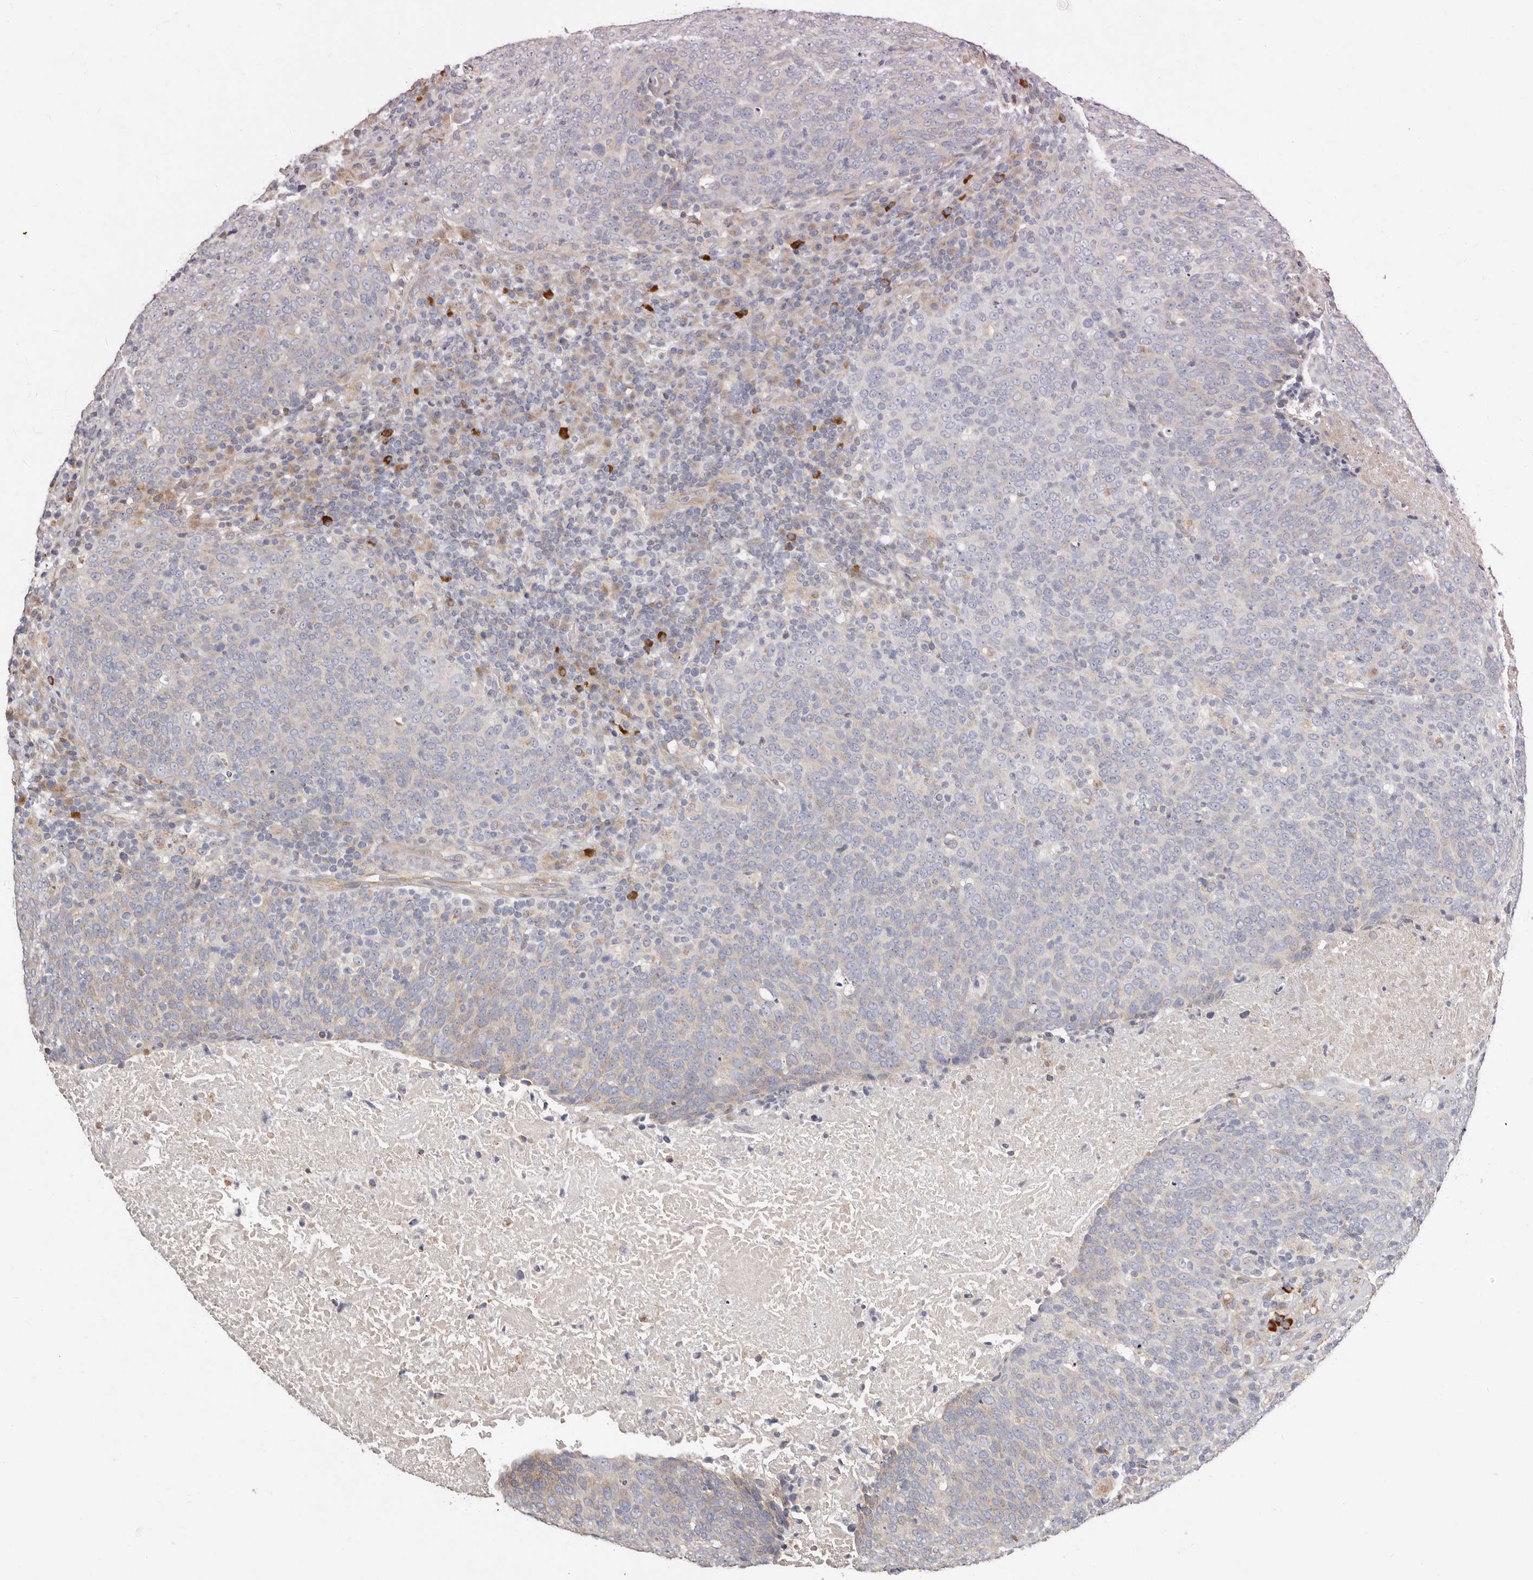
{"staining": {"intensity": "weak", "quantity": "<25%", "location": "cytoplasmic/membranous"}, "tissue": "head and neck cancer", "cell_type": "Tumor cells", "image_type": "cancer", "snomed": [{"axis": "morphology", "description": "Squamous cell carcinoma, NOS"}, {"axis": "morphology", "description": "Squamous cell carcinoma, metastatic, NOS"}, {"axis": "topography", "description": "Lymph node"}, {"axis": "topography", "description": "Head-Neck"}], "caption": "Immunohistochemistry (IHC) photomicrograph of neoplastic tissue: human metastatic squamous cell carcinoma (head and neck) stained with DAB demonstrates no significant protein positivity in tumor cells.", "gene": "ASIC5", "patient": {"sex": "male", "age": 62}}